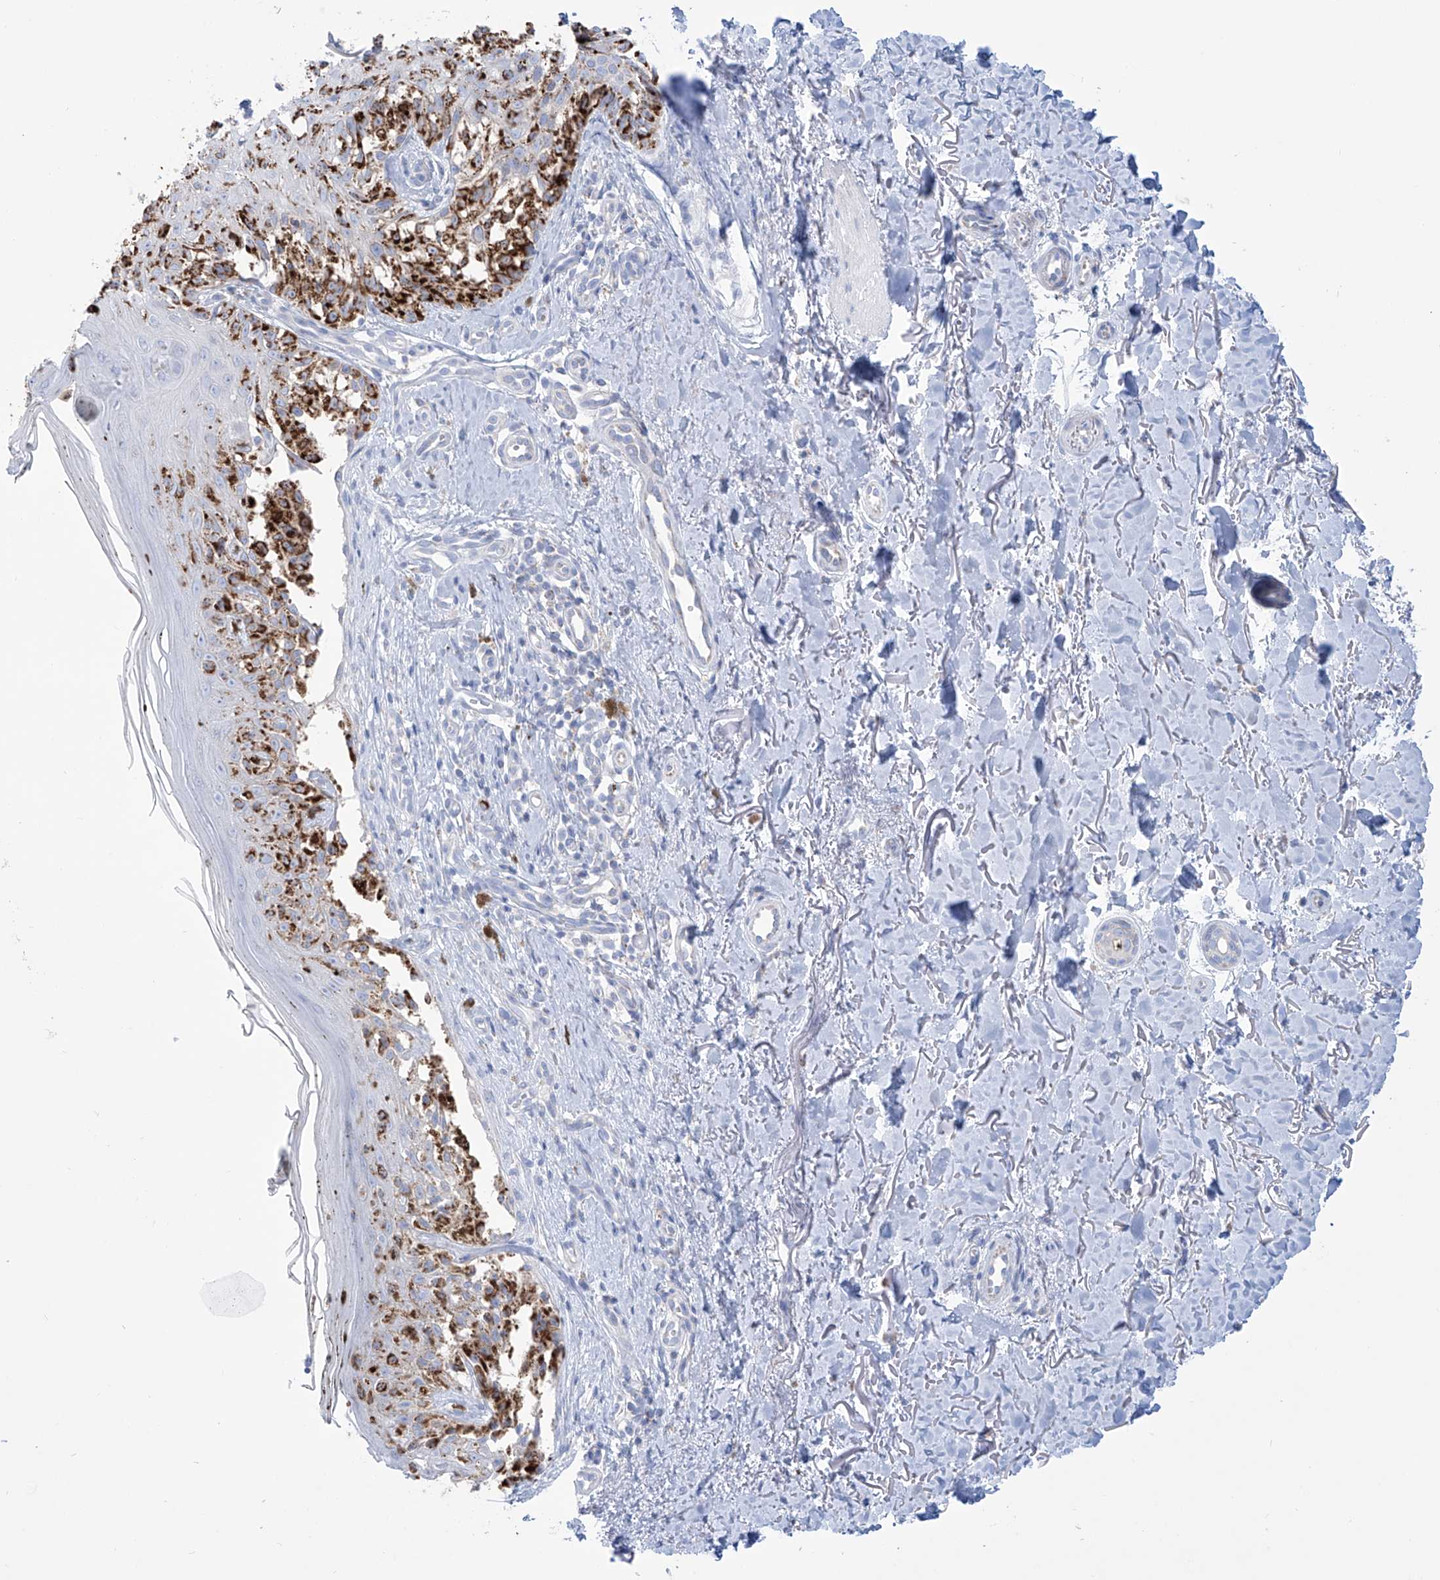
{"staining": {"intensity": "negative", "quantity": "none", "location": "none"}, "tissue": "melanoma", "cell_type": "Tumor cells", "image_type": "cancer", "snomed": [{"axis": "morphology", "description": "Malignant melanoma, NOS"}, {"axis": "topography", "description": "Skin"}], "caption": "The IHC histopathology image has no significant staining in tumor cells of malignant melanoma tissue.", "gene": "ALDH6A1", "patient": {"sex": "female", "age": 50}}